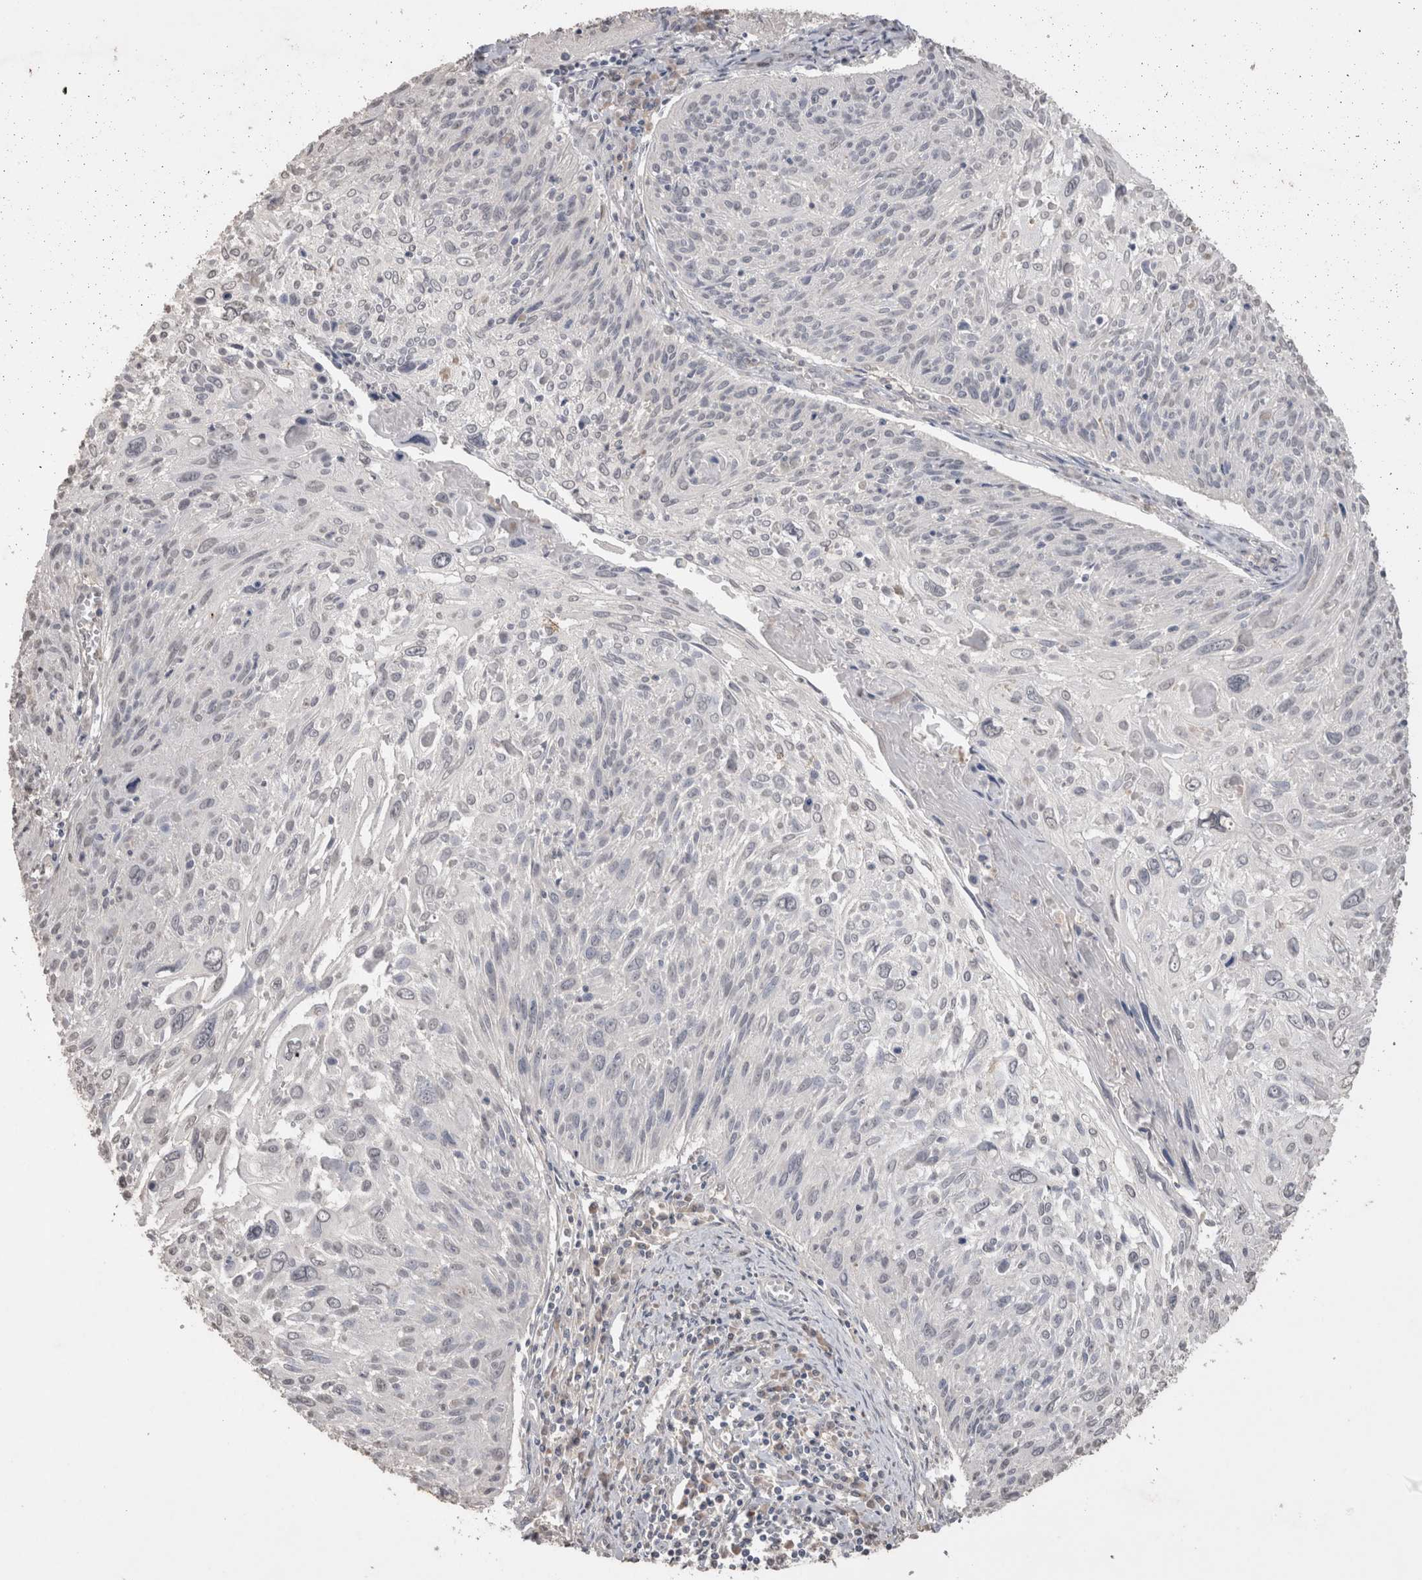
{"staining": {"intensity": "negative", "quantity": "none", "location": "none"}, "tissue": "cervical cancer", "cell_type": "Tumor cells", "image_type": "cancer", "snomed": [{"axis": "morphology", "description": "Squamous cell carcinoma, NOS"}, {"axis": "topography", "description": "Cervix"}], "caption": "Image shows no protein staining in tumor cells of cervical cancer tissue.", "gene": "NAALADL2", "patient": {"sex": "female", "age": 51}}